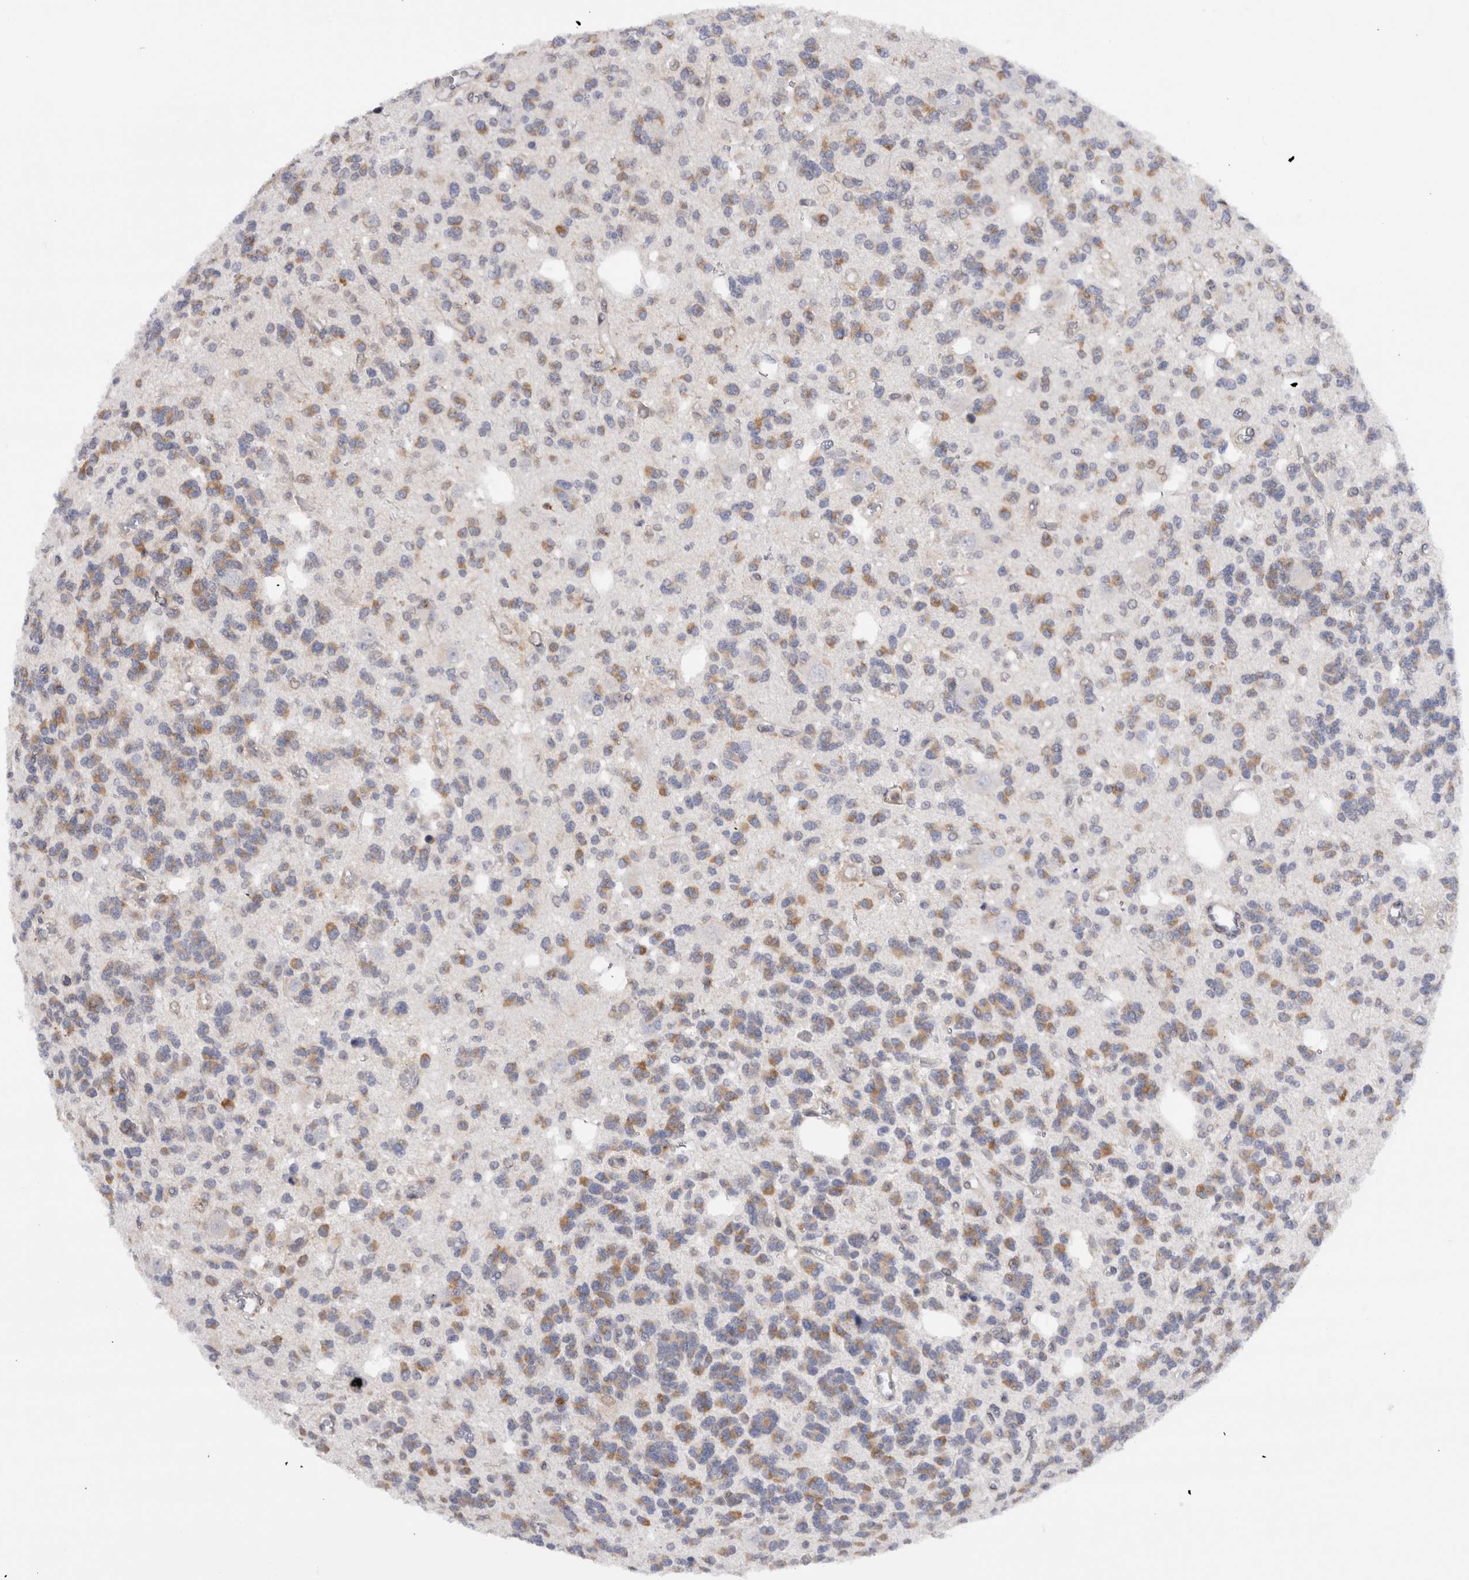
{"staining": {"intensity": "moderate", "quantity": "25%-75%", "location": "cytoplasmic/membranous"}, "tissue": "glioma", "cell_type": "Tumor cells", "image_type": "cancer", "snomed": [{"axis": "morphology", "description": "Glioma, malignant, Low grade"}, {"axis": "topography", "description": "Brain"}], "caption": "This photomicrograph demonstrates glioma stained with immunohistochemistry to label a protein in brown. The cytoplasmic/membranous of tumor cells show moderate positivity for the protein. Nuclei are counter-stained blue.", "gene": "VCPIP1", "patient": {"sex": "male", "age": 38}}